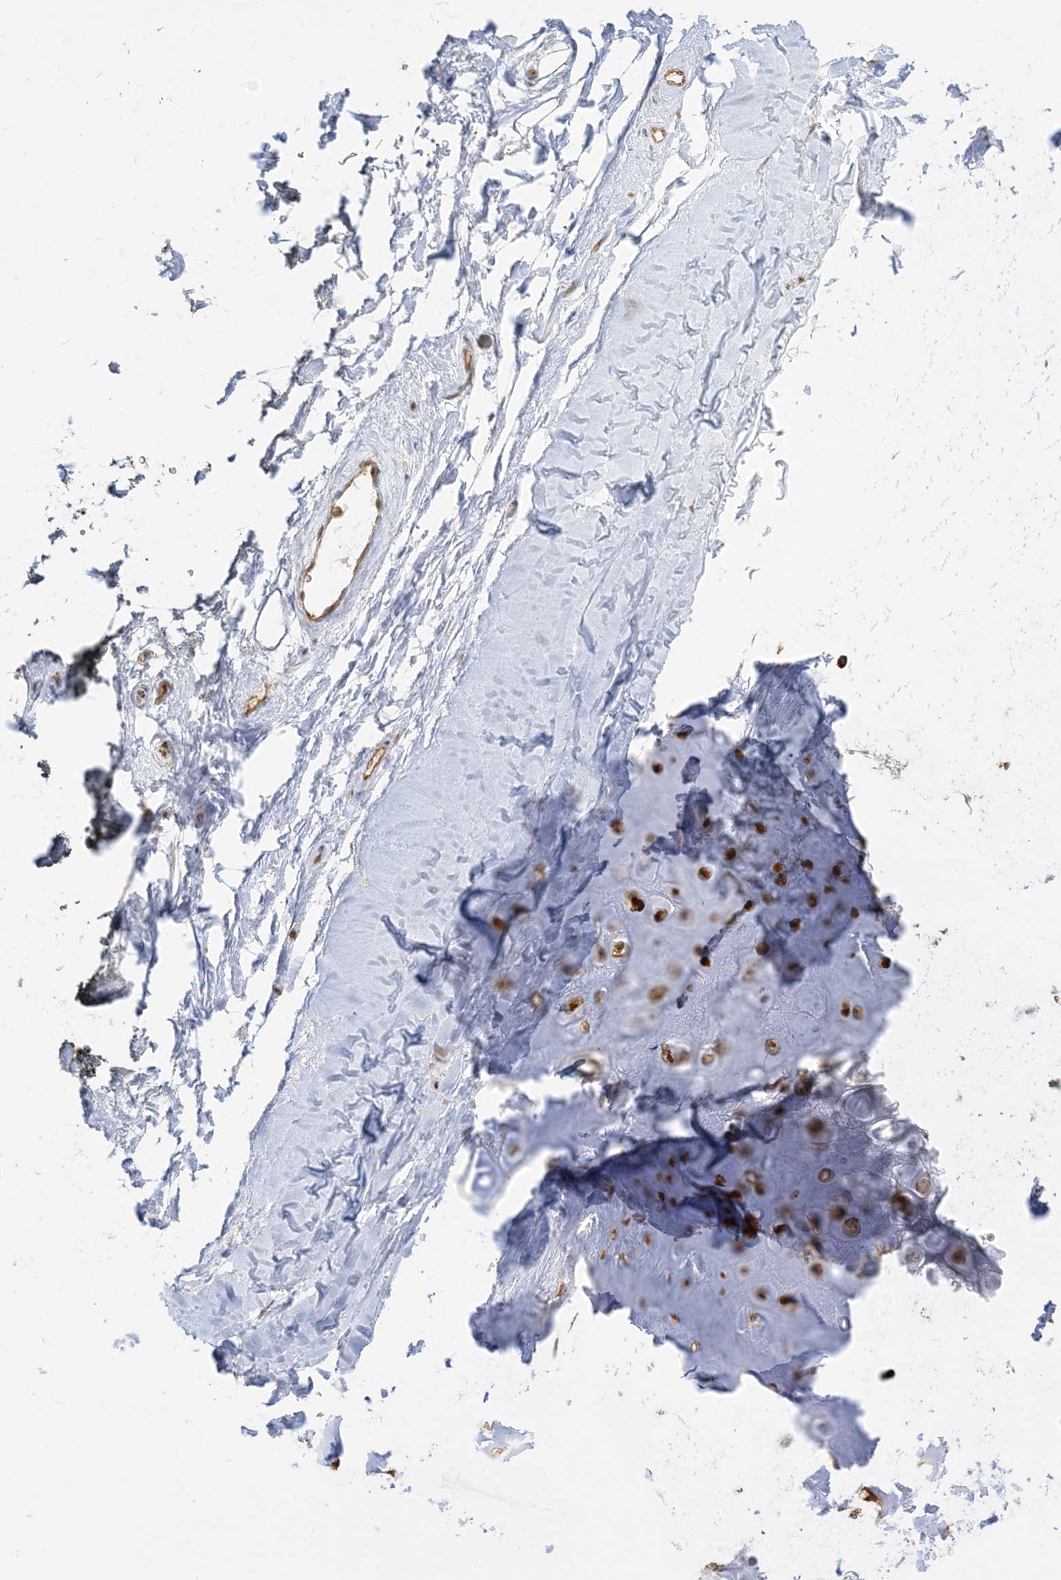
{"staining": {"intensity": "moderate", "quantity": "25%-75%", "location": "cytoplasmic/membranous"}, "tissue": "adipose tissue", "cell_type": "Adipocytes", "image_type": "normal", "snomed": [{"axis": "morphology", "description": "Normal tissue, NOS"}, {"axis": "morphology", "description": "Basal cell carcinoma"}, {"axis": "topography", "description": "Skin"}], "caption": "Immunohistochemical staining of normal adipose tissue shows moderate cytoplasmic/membranous protein expression in about 25%-75% of adipocytes.", "gene": "SRP72", "patient": {"sex": "female", "age": 89}}